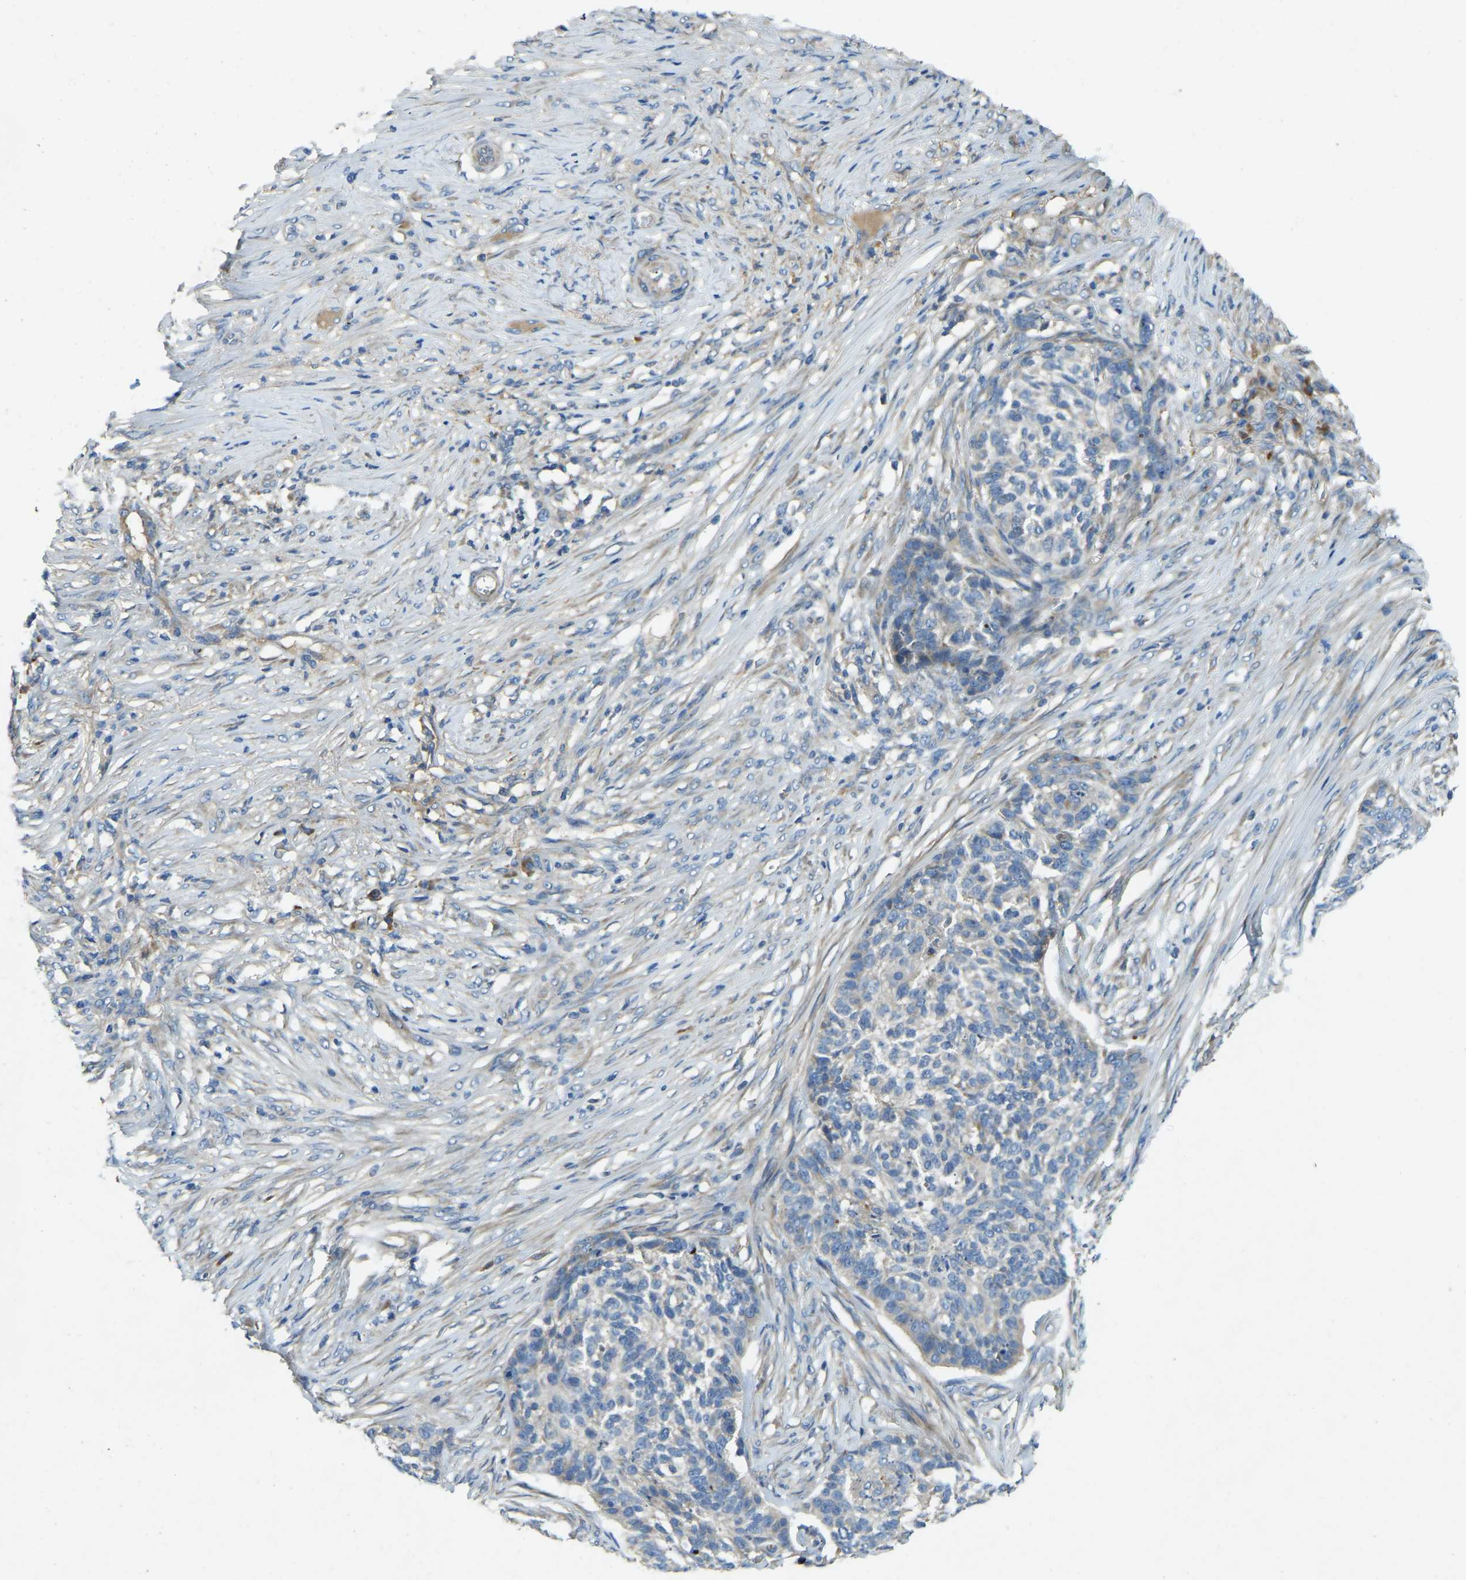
{"staining": {"intensity": "negative", "quantity": "none", "location": "none"}, "tissue": "skin cancer", "cell_type": "Tumor cells", "image_type": "cancer", "snomed": [{"axis": "morphology", "description": "Basal cell carcinoma"}, {"axis": "topography", "description": "Skin"}], "caption": "The histopathology image displays no significant staining in tumor cells of skin cancer (basal cell carcinoma). (IHC, brightfield microscopy, high magnification).", "gene": "ATP8B1", "patient": {"sex": "male", "age": 85}}